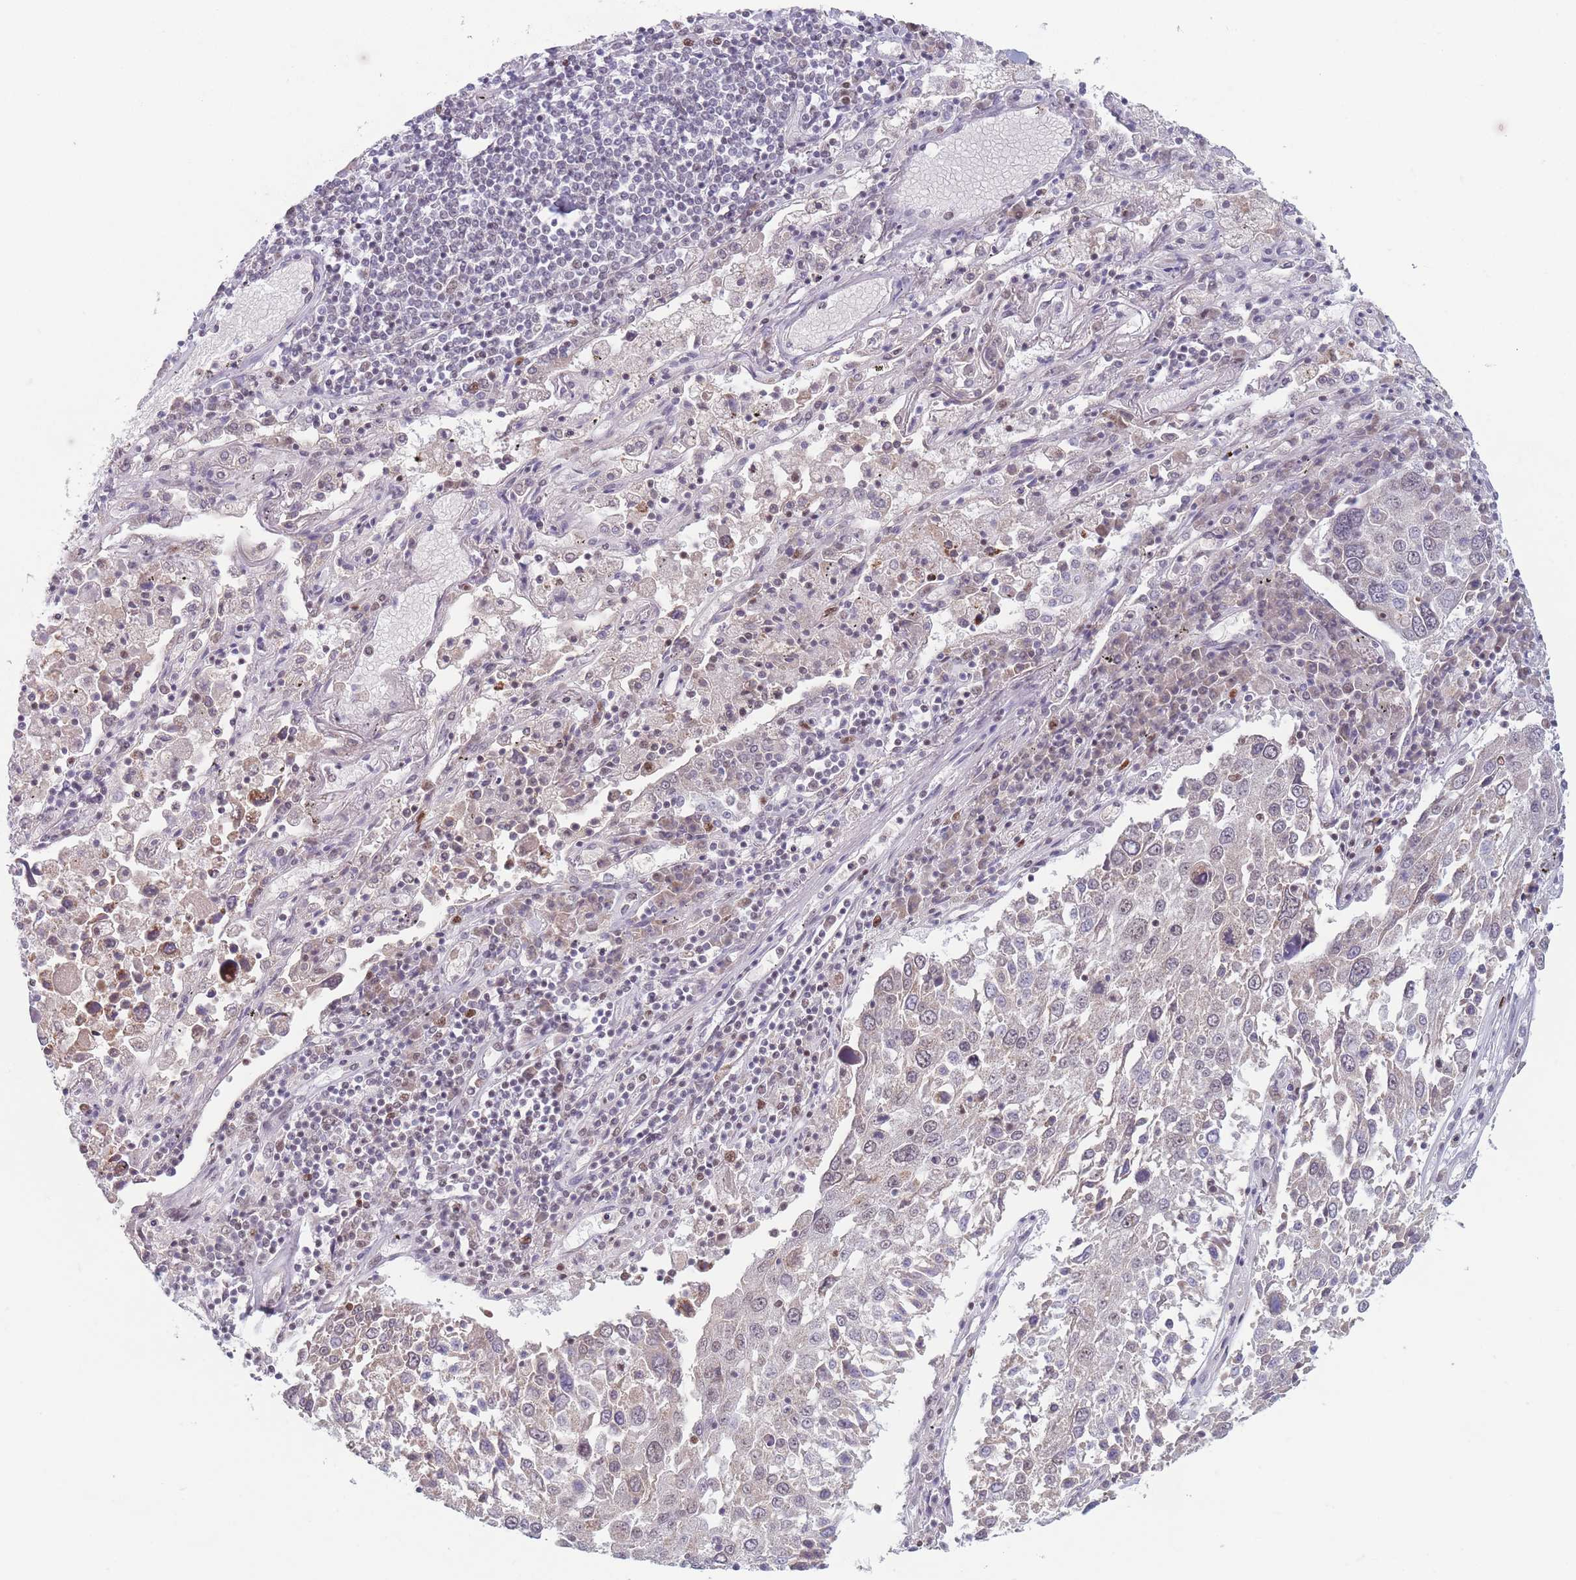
{"staining": {"intensity": "weak", "quantity": "<25%", "location": "nuclear"}, "tissue": "lung cancer", "cell_type": "Tumor cells", "image_type": "cancer", "snomed": [{"axis": "morphology", "description": "Squamous cell carcinoma, NOS"}, {"axis": "topography", "description": "Lung"}], "caption": "An immunohistochemistry (IHC) image of lung cancer (squamous cell carcinoma) is shown. There is no staining in tumor cells of lung cancer (squamous cell carcinoma). (Immunohistochemistry, brightfield microscopy, high magnification).", "gene": "ARID3B", "patient": {"sex": "male", "age": 65}}